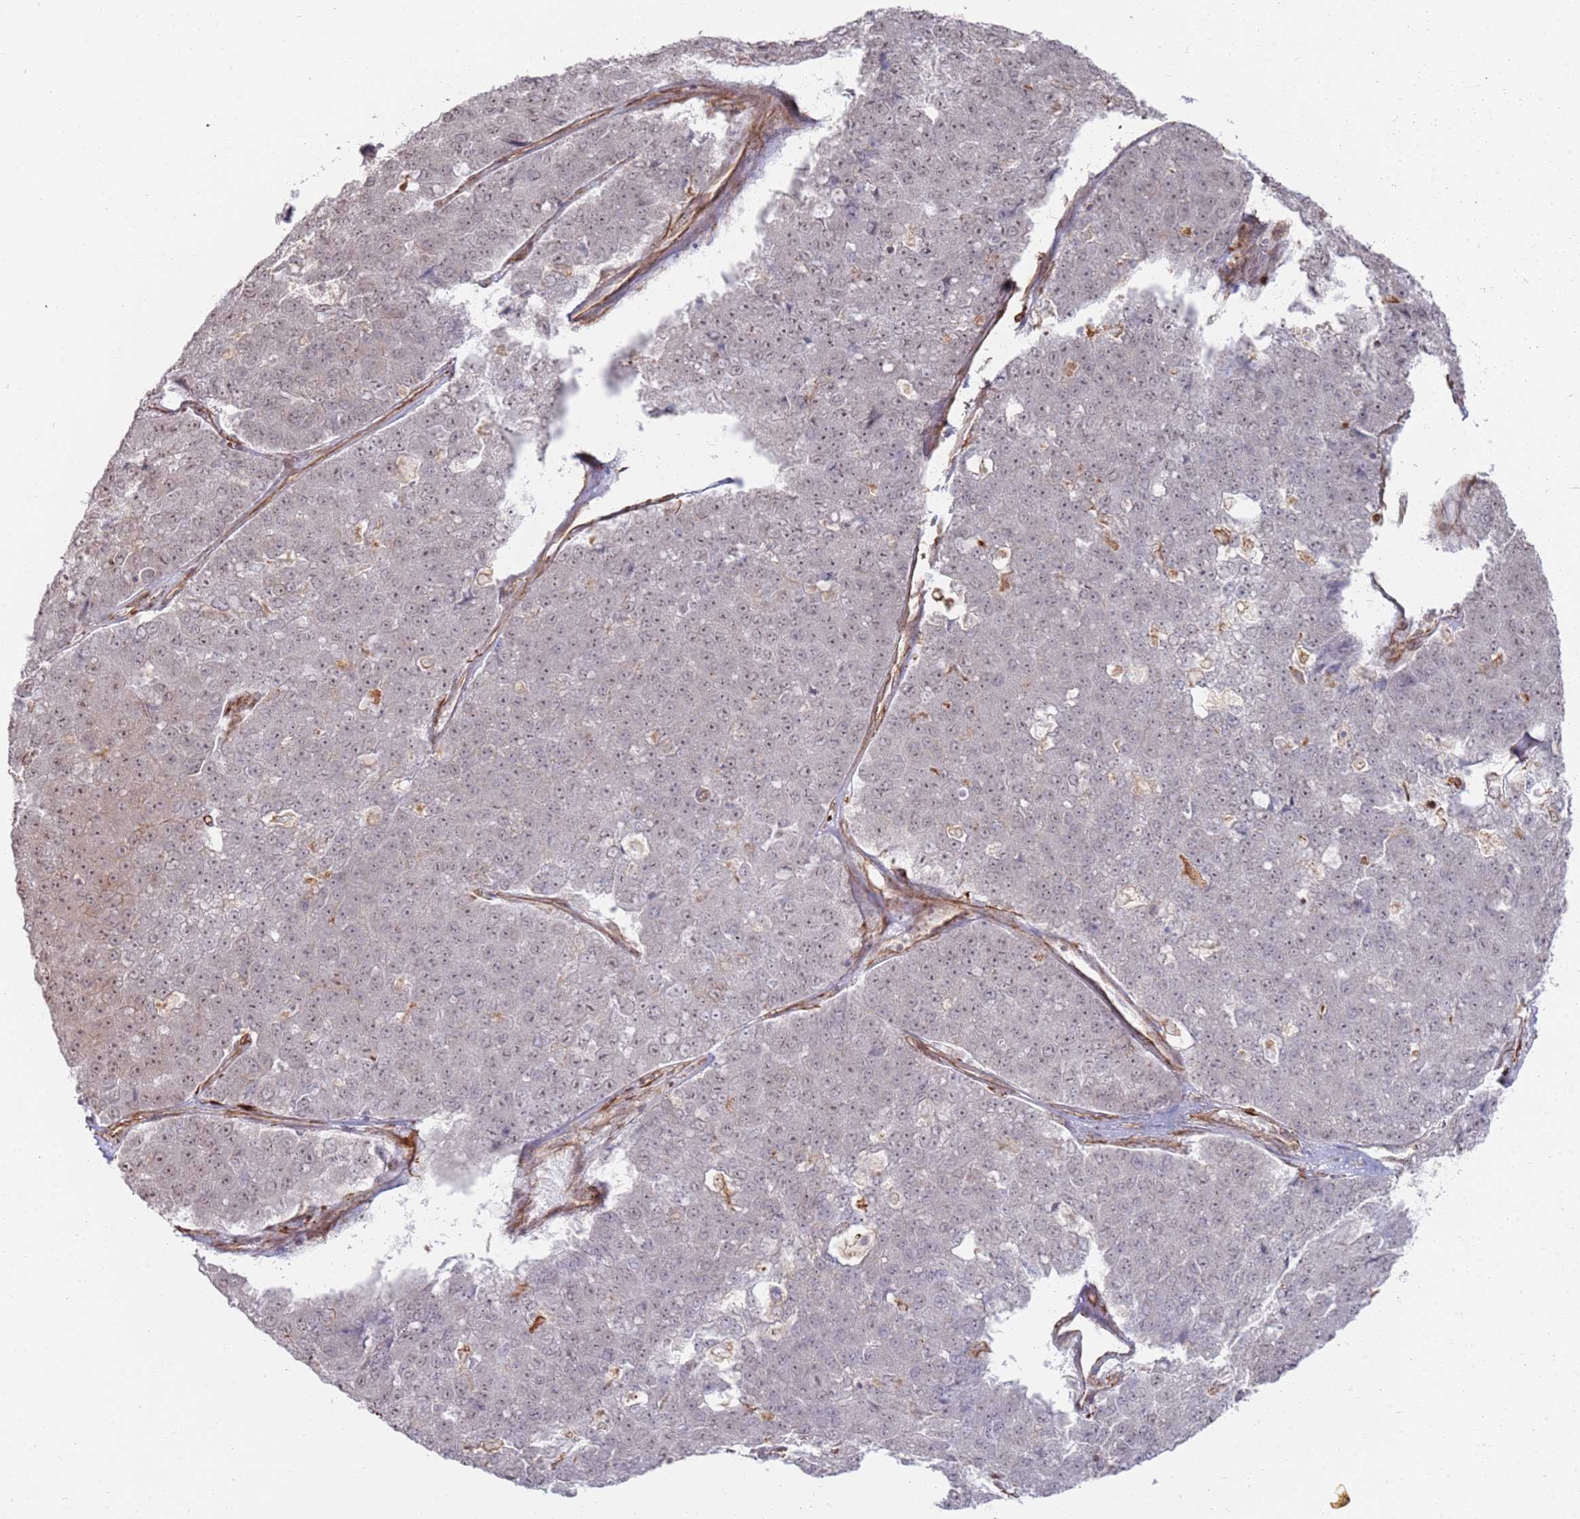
{"staining": {"intensity": "weak", "quantity": "<25%", "location": "nuclear"}, "tissue": "pancreatic cancer", "cell_type": "Tumor cells", "image_type": "cancer", "snomed": [{"axis": "morphology", "description": "Adenocarcinoma, NOS"}, {"axis": "topography", "description": "Pancreas"}], "caption": "DAB (3,3'-diaminobenzidine) immunohistochemical staining of pancreatic adenocarcinoma displays no significant staining in tumor cells.", "gene": "PHF21A", "patient": {"sex": "male", "age": 50}}